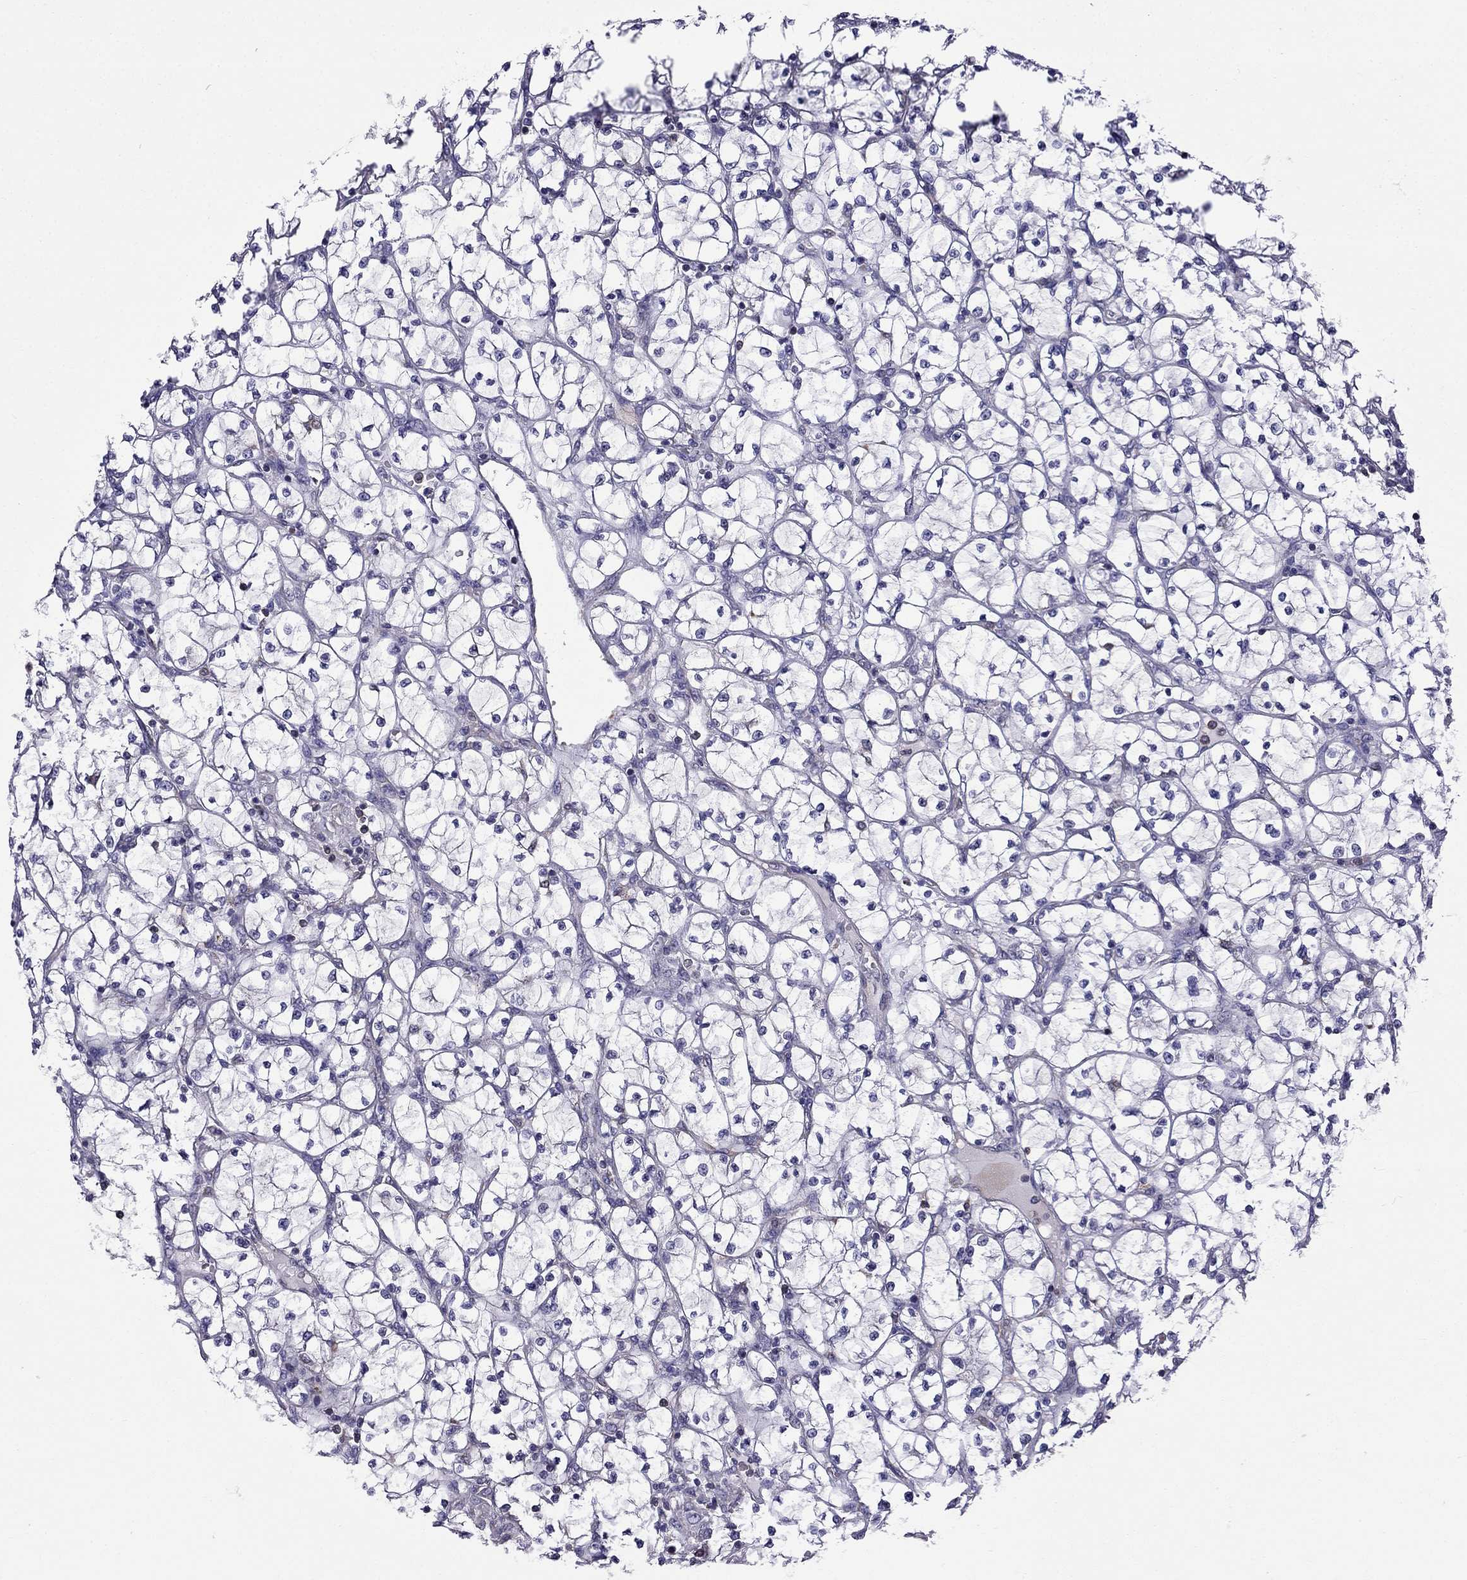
{"staining": {"intensity": "negative", "quantity": "none", "location": "none"}, "tissue": "renal cancer", "cell_type": "Tumor cells", "image_type": "cancer", "snomed": [{"axis": "morphology", "description": "Adenocarcinoma, NOS"}, {"axis": "topography", "description": "Kidney"}], "caption": "Tumor cells show no significant positivity in renal cancer (adenocarcinoma). Brightfield microscopy of immunohistochemistry stained with DAB (brown) and hematoxylin (blue), captured at high magnification.", "gene": "GNAL", "patient": {"sex": "female", "age": 64}}